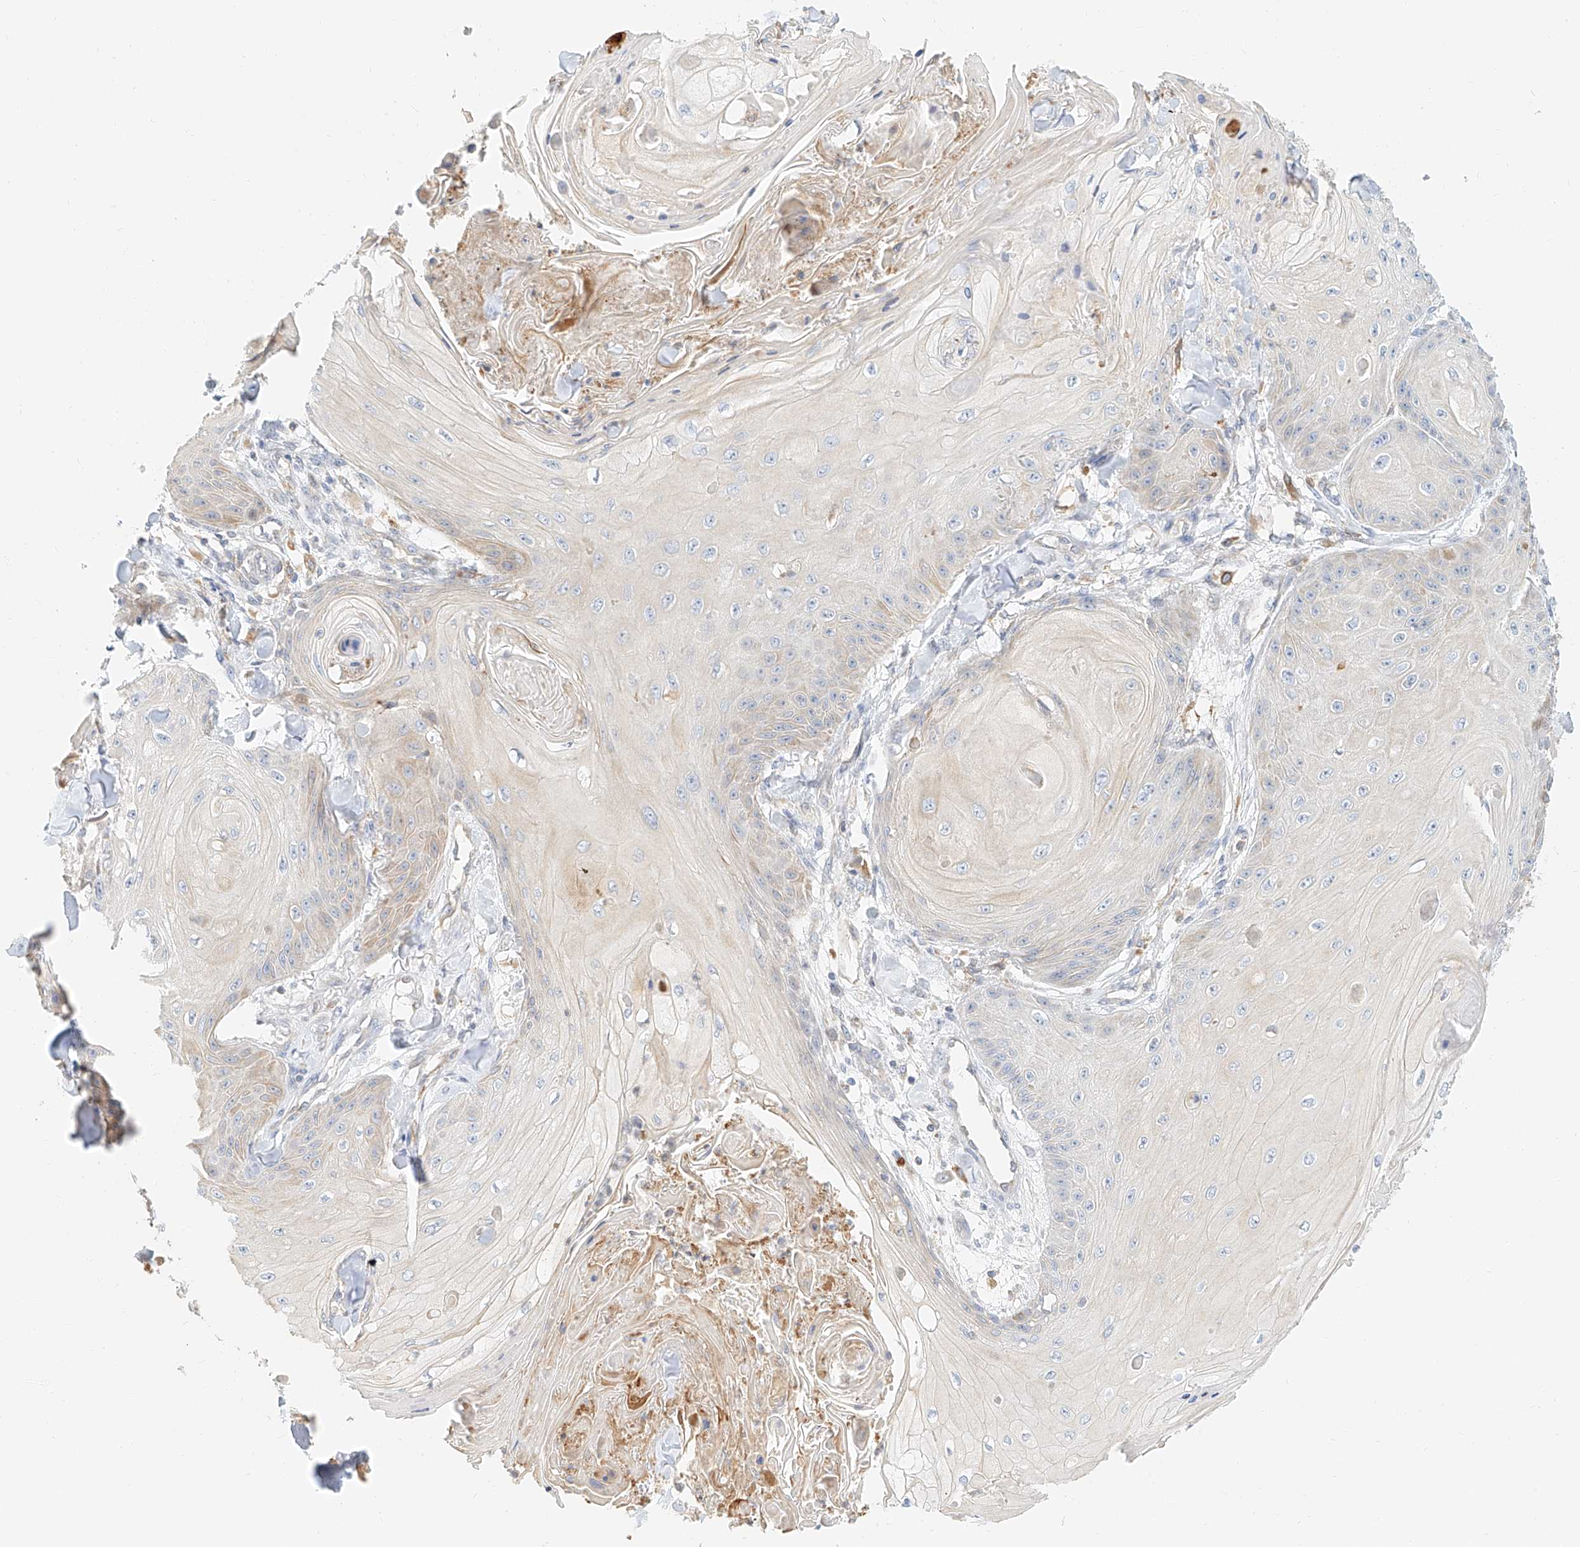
{"staining": {"intensity": "negative", "quantity": "none", "location": "none"}, "tissue": "skin cancer", "cell_type": "Tumor cells", "image_type": "cancer", "snomed": [{"axis": "morphology", "description": "Squamous cell carcinoma, NOS"}, {"axis": "topography", "description": "Skin"}], "caption": "A micrograph of skin cancer stained for a protein displays no brown staining in tumor cells.", "gene": "DHRS7", "patient": {"sex": "male", "age": 74}}